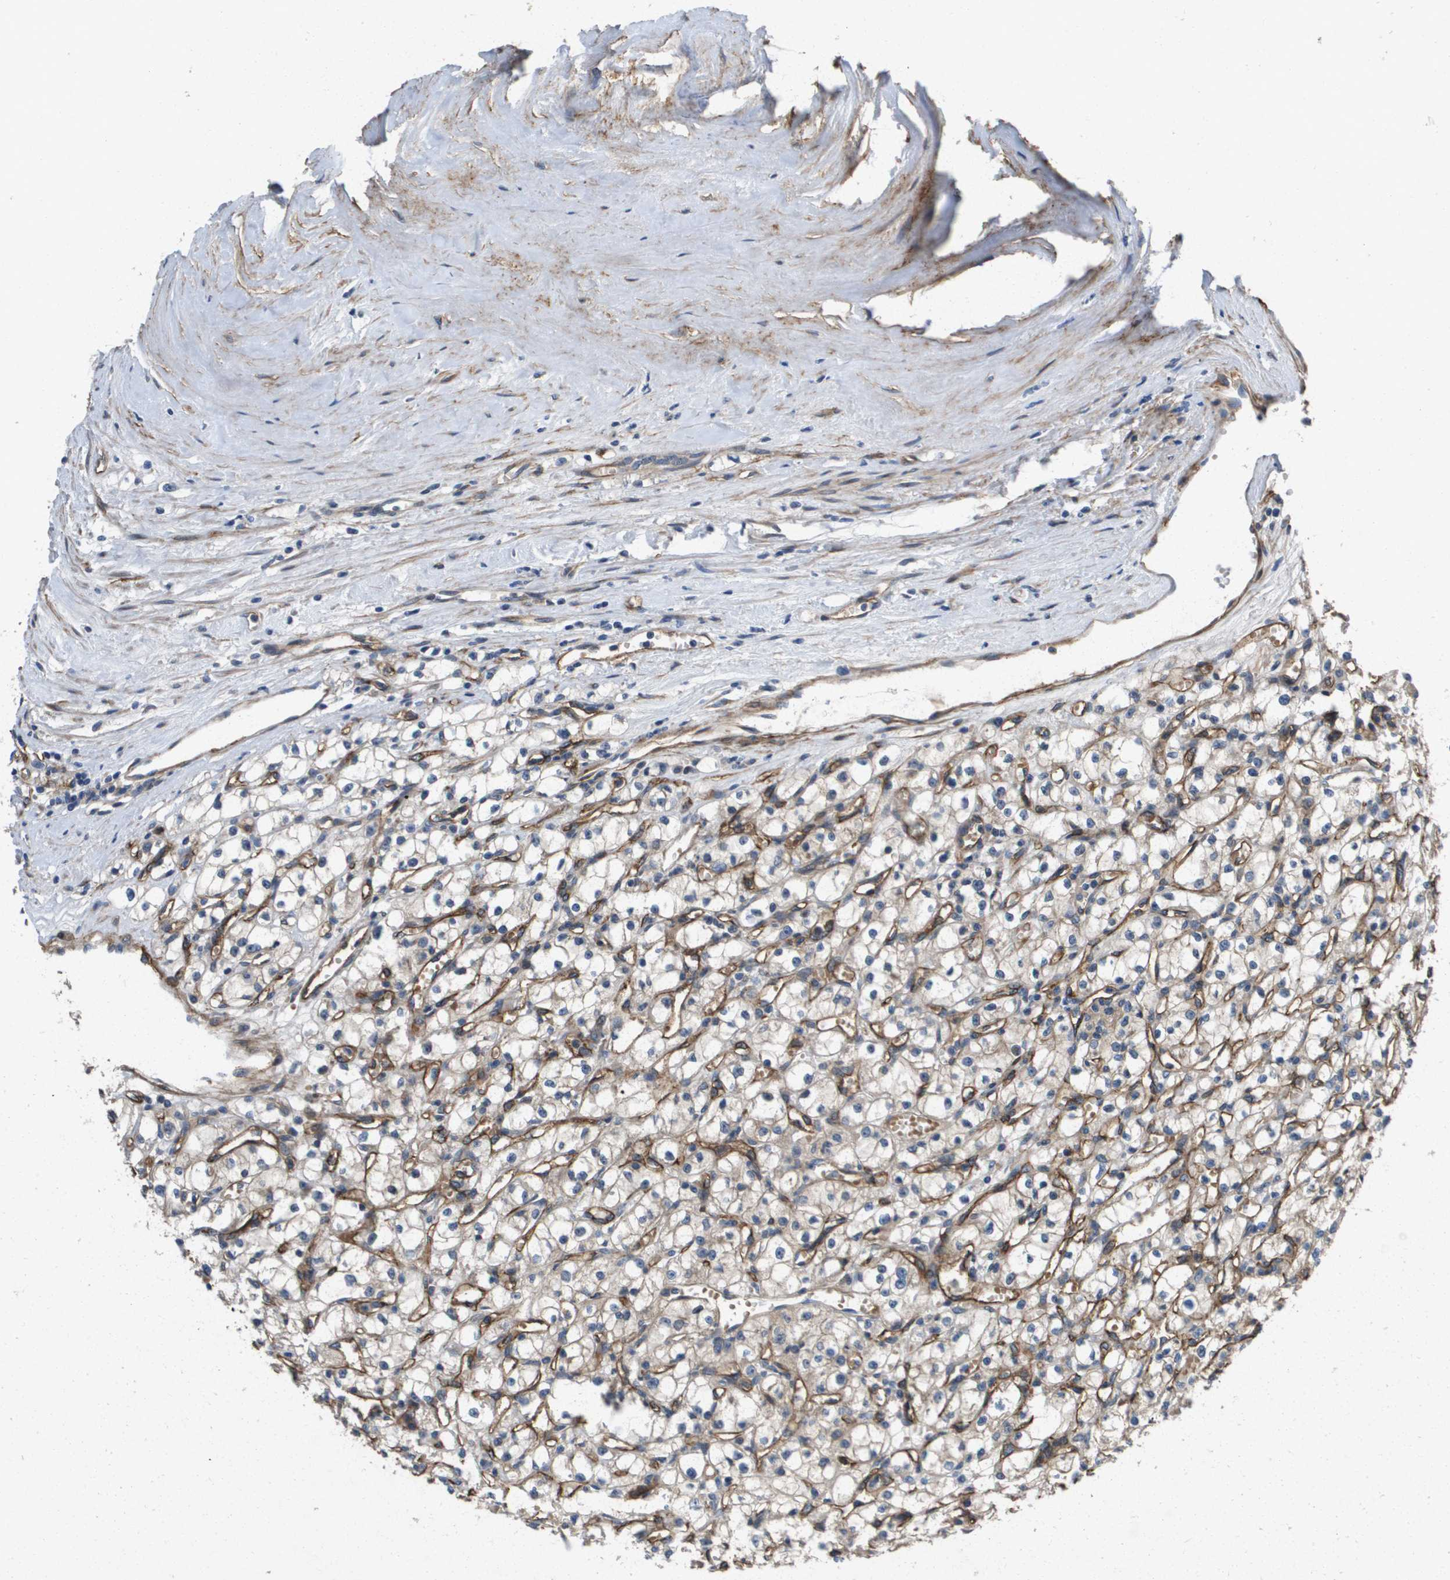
{"staining": {"intensity": "negative", "quantity": "none", "location": "none"}, "tissue": "renal cancer", "cell_type": "Tumor cells", "image_type": "cancer", "snomed": [{"axis": "morphology", "description": "Adenocarcinoma, NOS"}, {"axis": "topography", "description": "Kidney"}], "caption": "Histopathology image shows no protein positivity in tumor cells of renal cancer (adenocarcinoma) tissue.", "gene": "ENTPD2", "patient": {"sex": "male", "age": 56}}